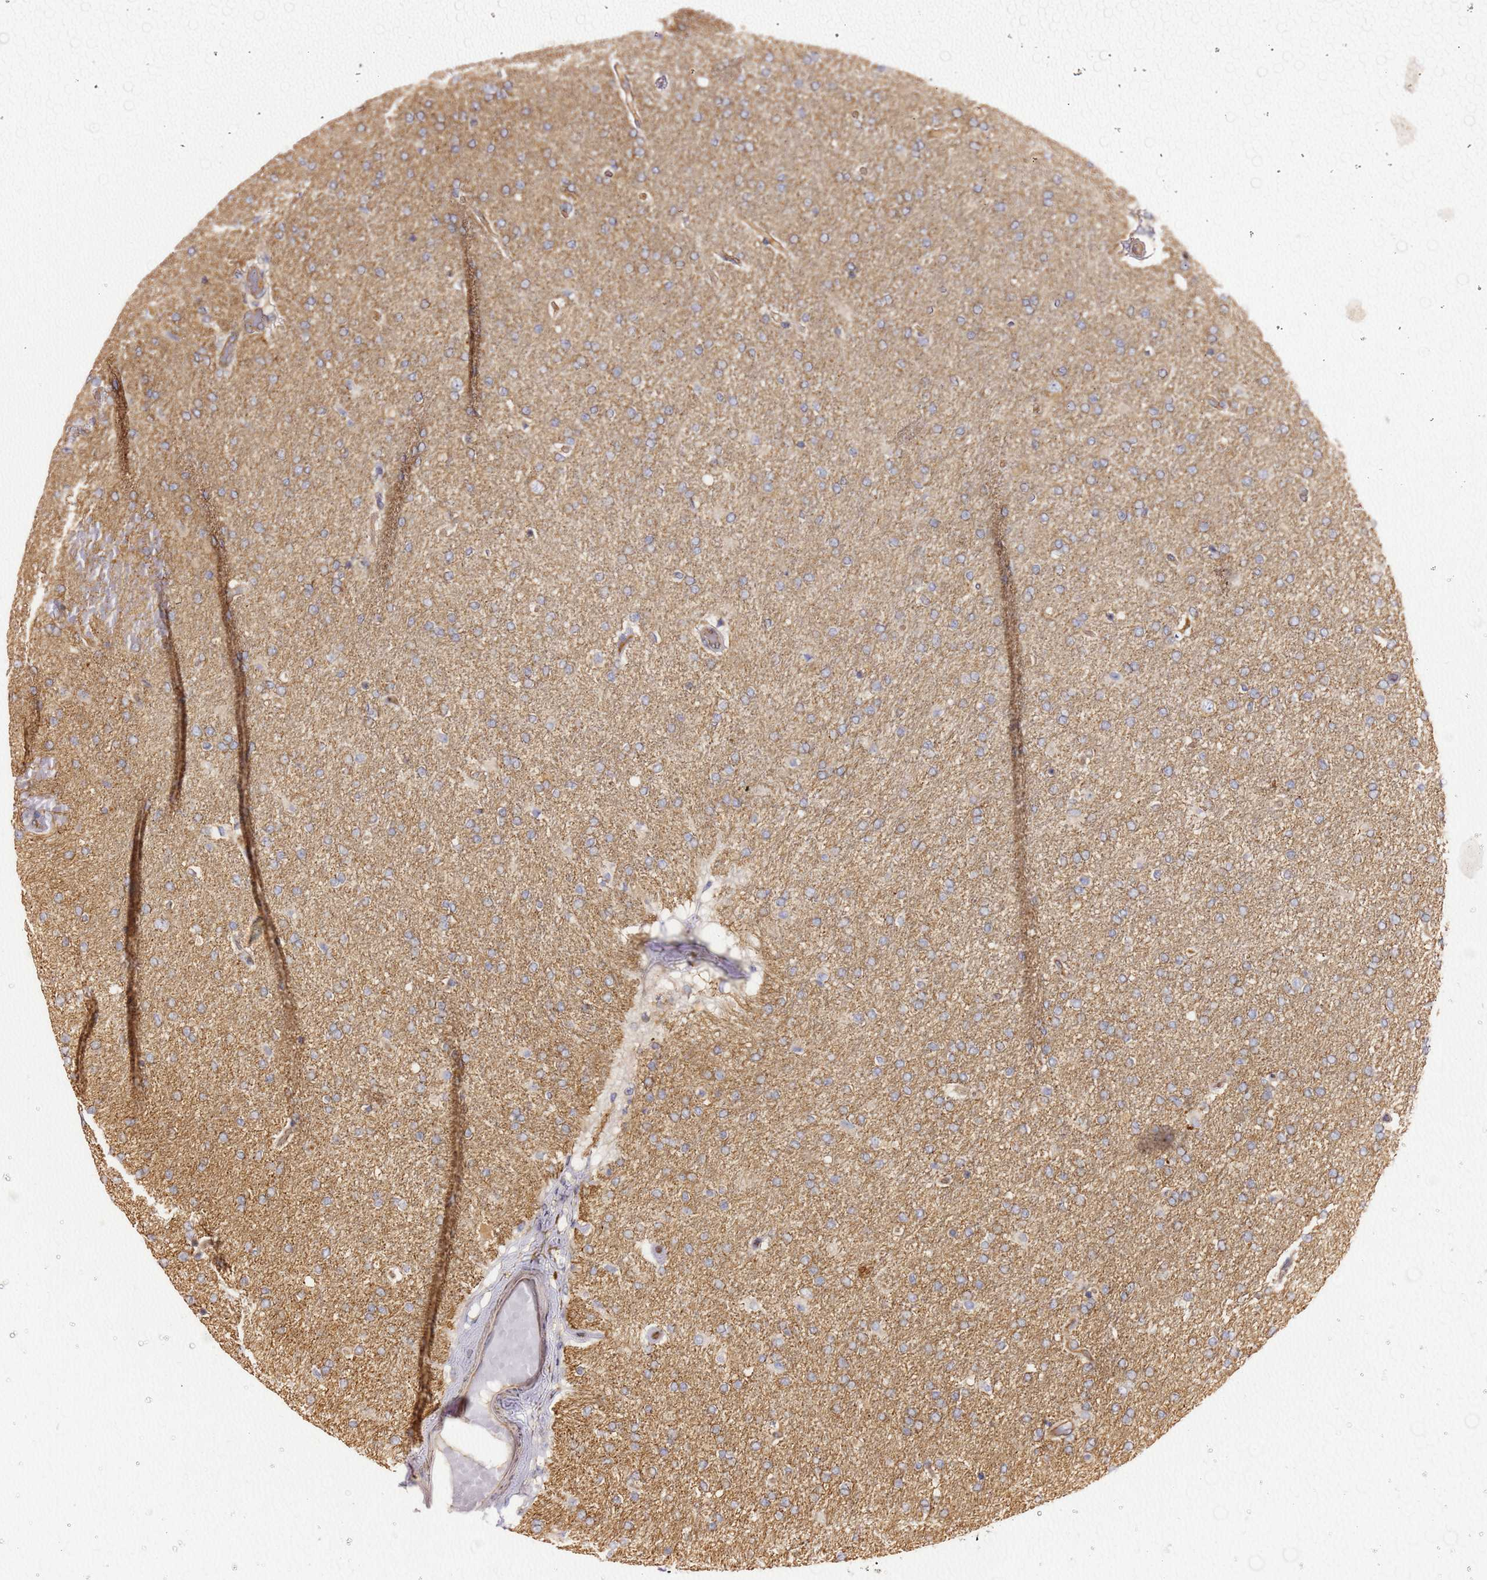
{"staining": {"intensity": "weak", "quantity": "25%-75%", "location": "cytoplasmic/membranous"}, "tissue": "glioma", "cell_type": "Tumor cells", "image_type": "cancer", "snomed": [{"axis": "morphology", "description": "Glioma, malignant, High grade"}, {"axis": "topography", "description": "Brain"}], "caption": "Brown immunohistochemical staining in glioma exhibits weak cytoplasmic/membranous expression in approximately 25%-75% of tumor cells.", "gene": "KIF7", "patient": {"sex": "male", "age": 72}}